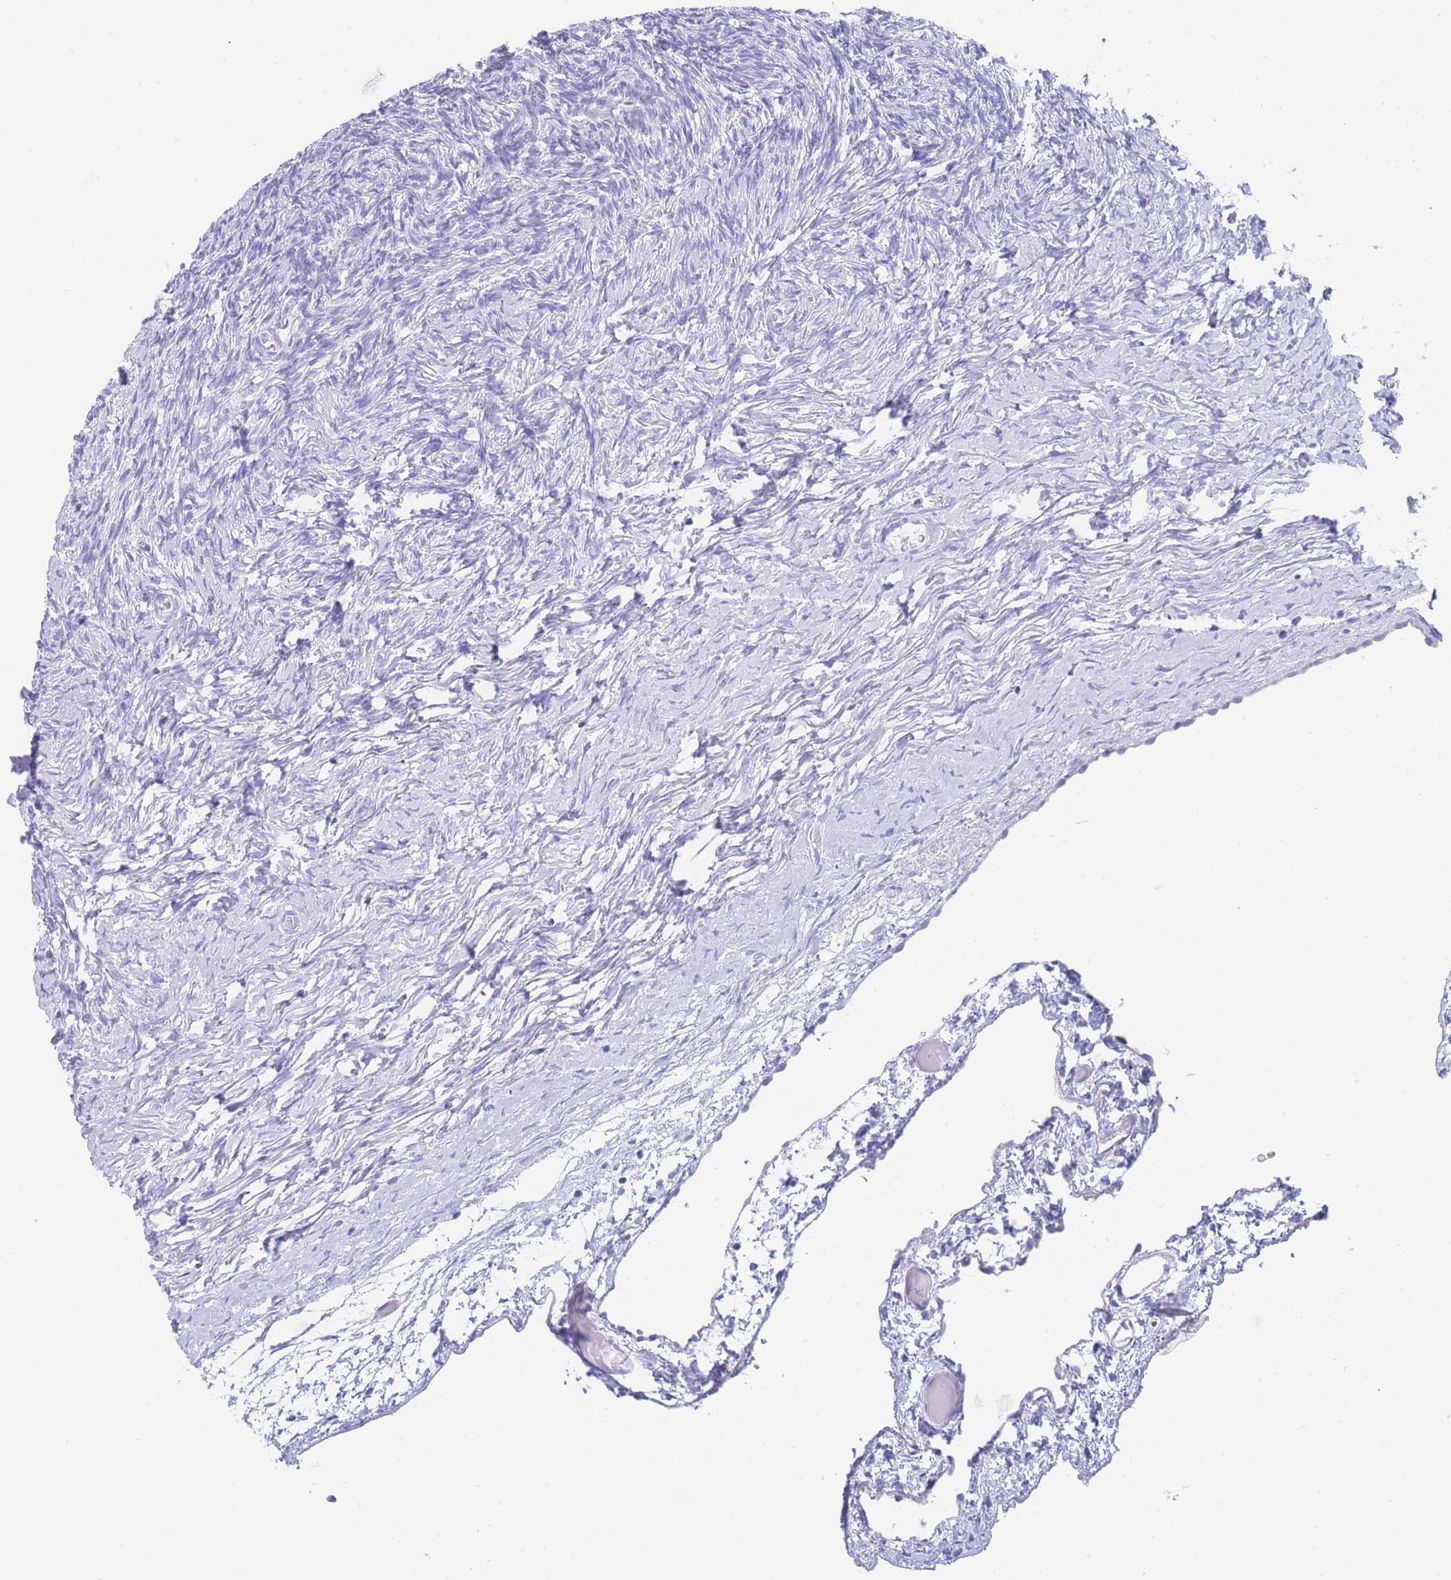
{"staining": {"intensity": "negative", "quantity": "none", "location": "none"}, "tissue": "ovary", "cell_type": "Follicle cells", "image_type": "normal", "snomed": [{"axis": "morphology", "description": "Normal tissue, NOS"}, {"axis": "topography", "description": "Ovary"}], "caption": "Ovary was stained to show a protein in brown. There is no significant positivity in follicle cells. The staining is performed using DAB brown chromogen with nuclei counter-stained in using hematoxylin.", "gene": "LZTFL1", "patient": {"sex": "female", "age": 39}}